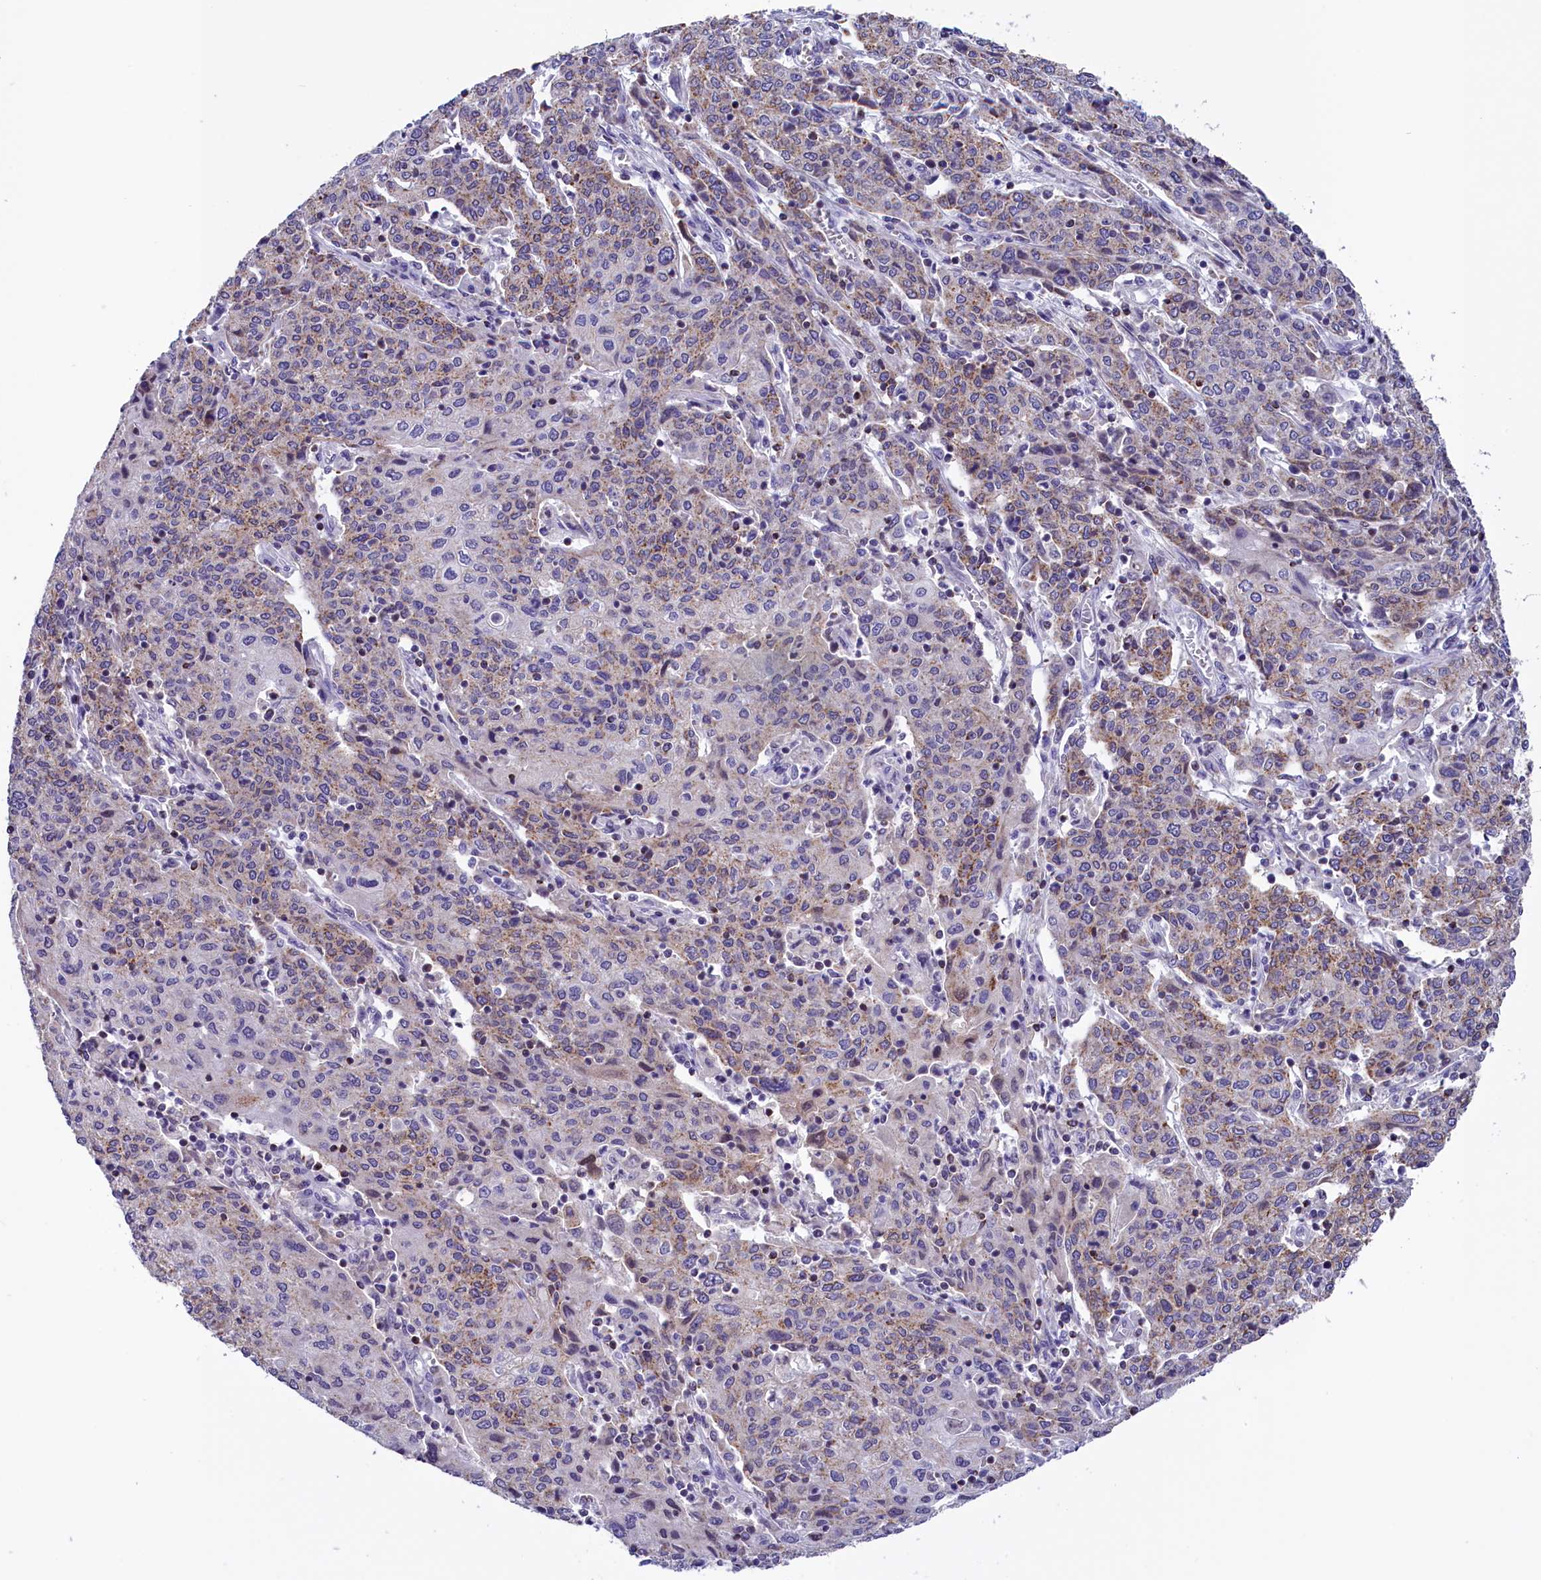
{"staining": {"intensity": "moderate", "quantity": "25%-75%", "location": "cytoplasmic/membranous"}, "tissue": "cervical cancer", "cell_type": "Tumor cells", "image_type": "cancer", "snomed": [{"axis": "morphology", "description": "Squamous cell carcinoma, NOS"}, {"axis": "topography", "description": "Cervix"}], "caption": "This histopathology image reveals immunohistochemistry (IHC) staining of cervical cancer (squamous cell carcinoma), with medium moderate cytoplasmic/membranous staining in approximately 25%-75% of tumor cells.", "gene": "ABAT", "patient": {"sex": "female", "age": 67}}